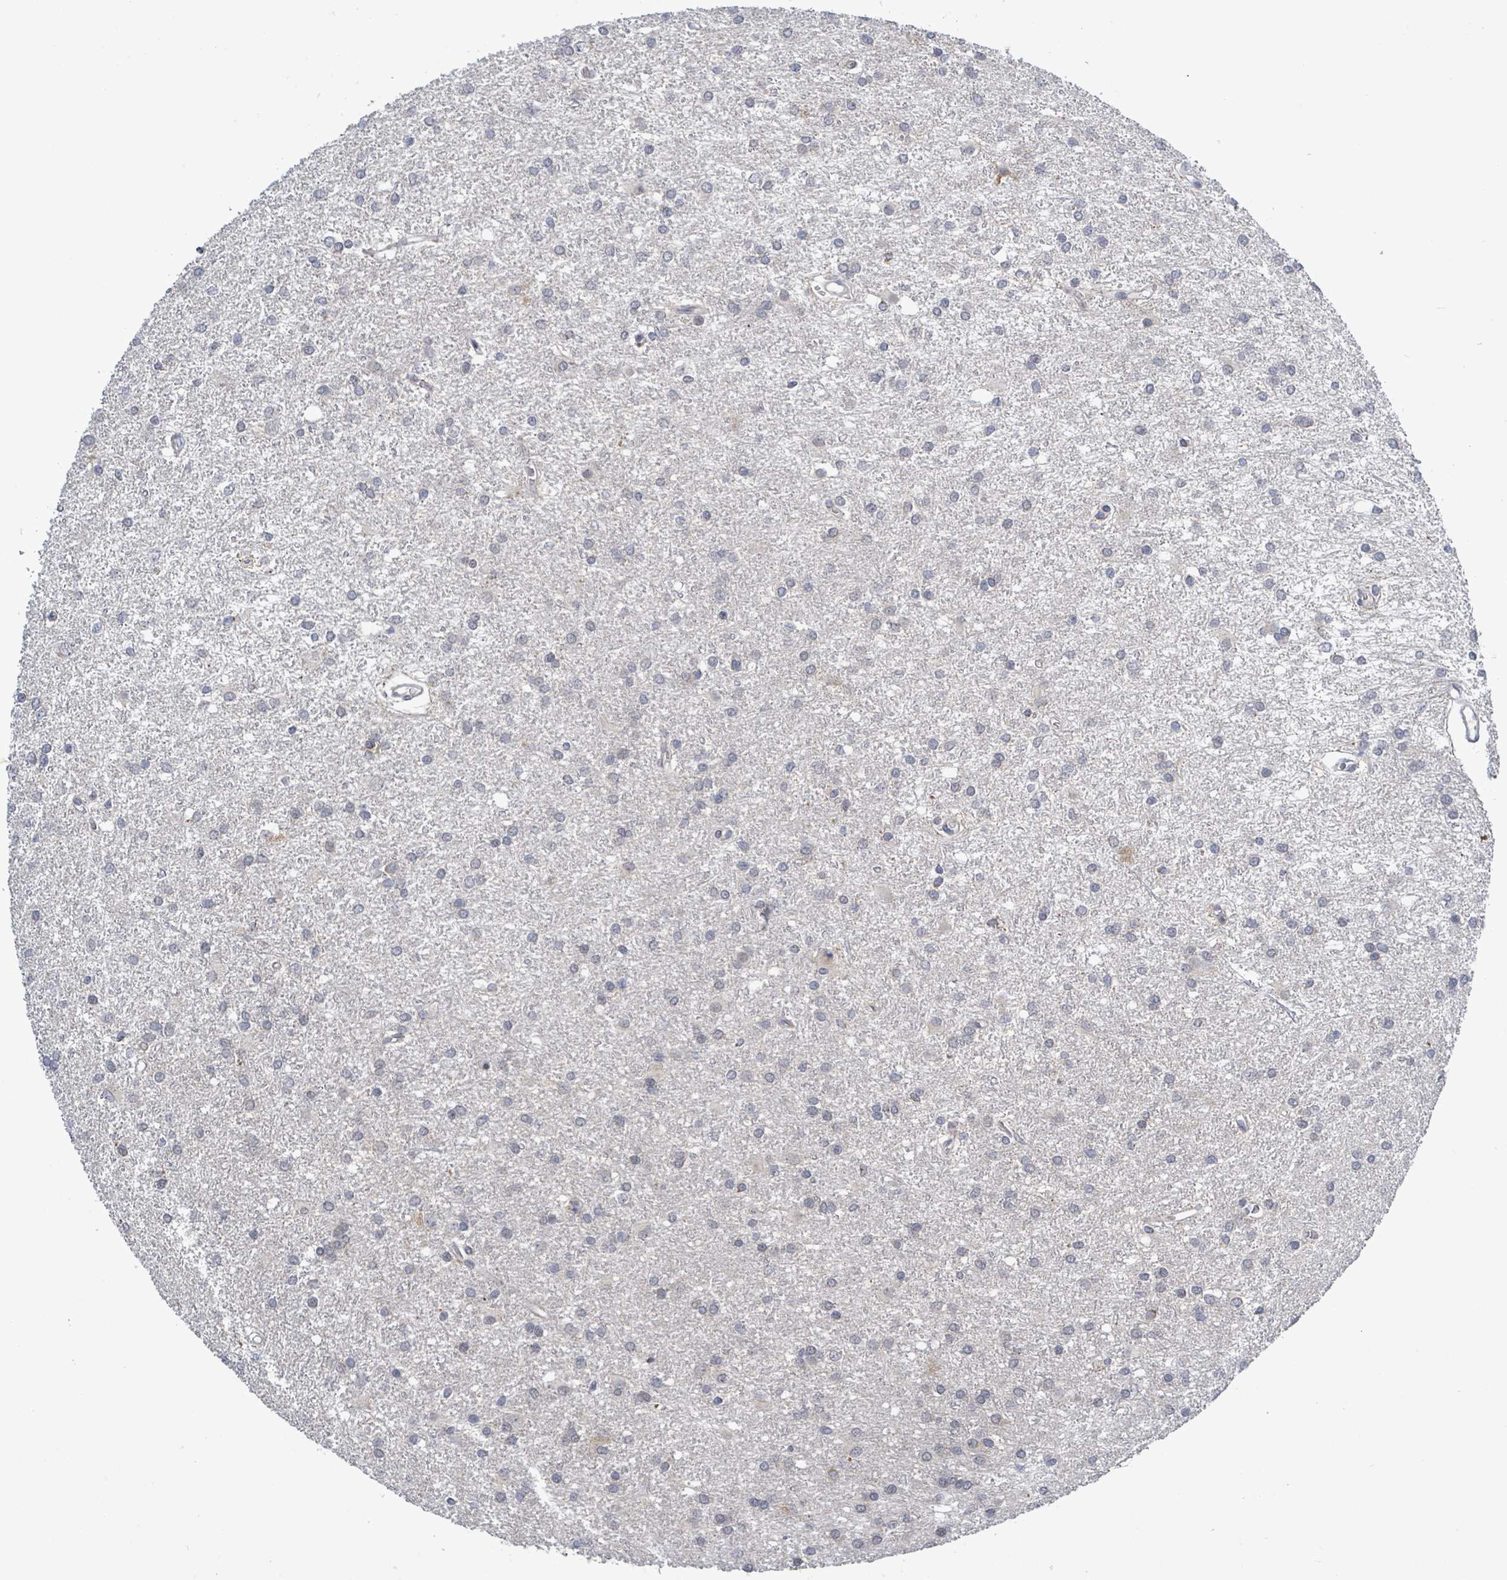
{"staining": {"intensity": "negative", "quantity": "none", "location": "none"}, "tissue": "glioma", "cell_type": "Tumor cells", "image_type": "cancer", "snomed": [{"axis": "morphology", "description": "Glioma, malignant, High grade"}, {"axis": "topography", "description": "Brain"}], "caption": "DAB immunohistochemical staining of human glioma demonstrates no significant positivity in tumor cells.", "gene": "COQ10B", "patient": {"sex": "female", "age": 50}}